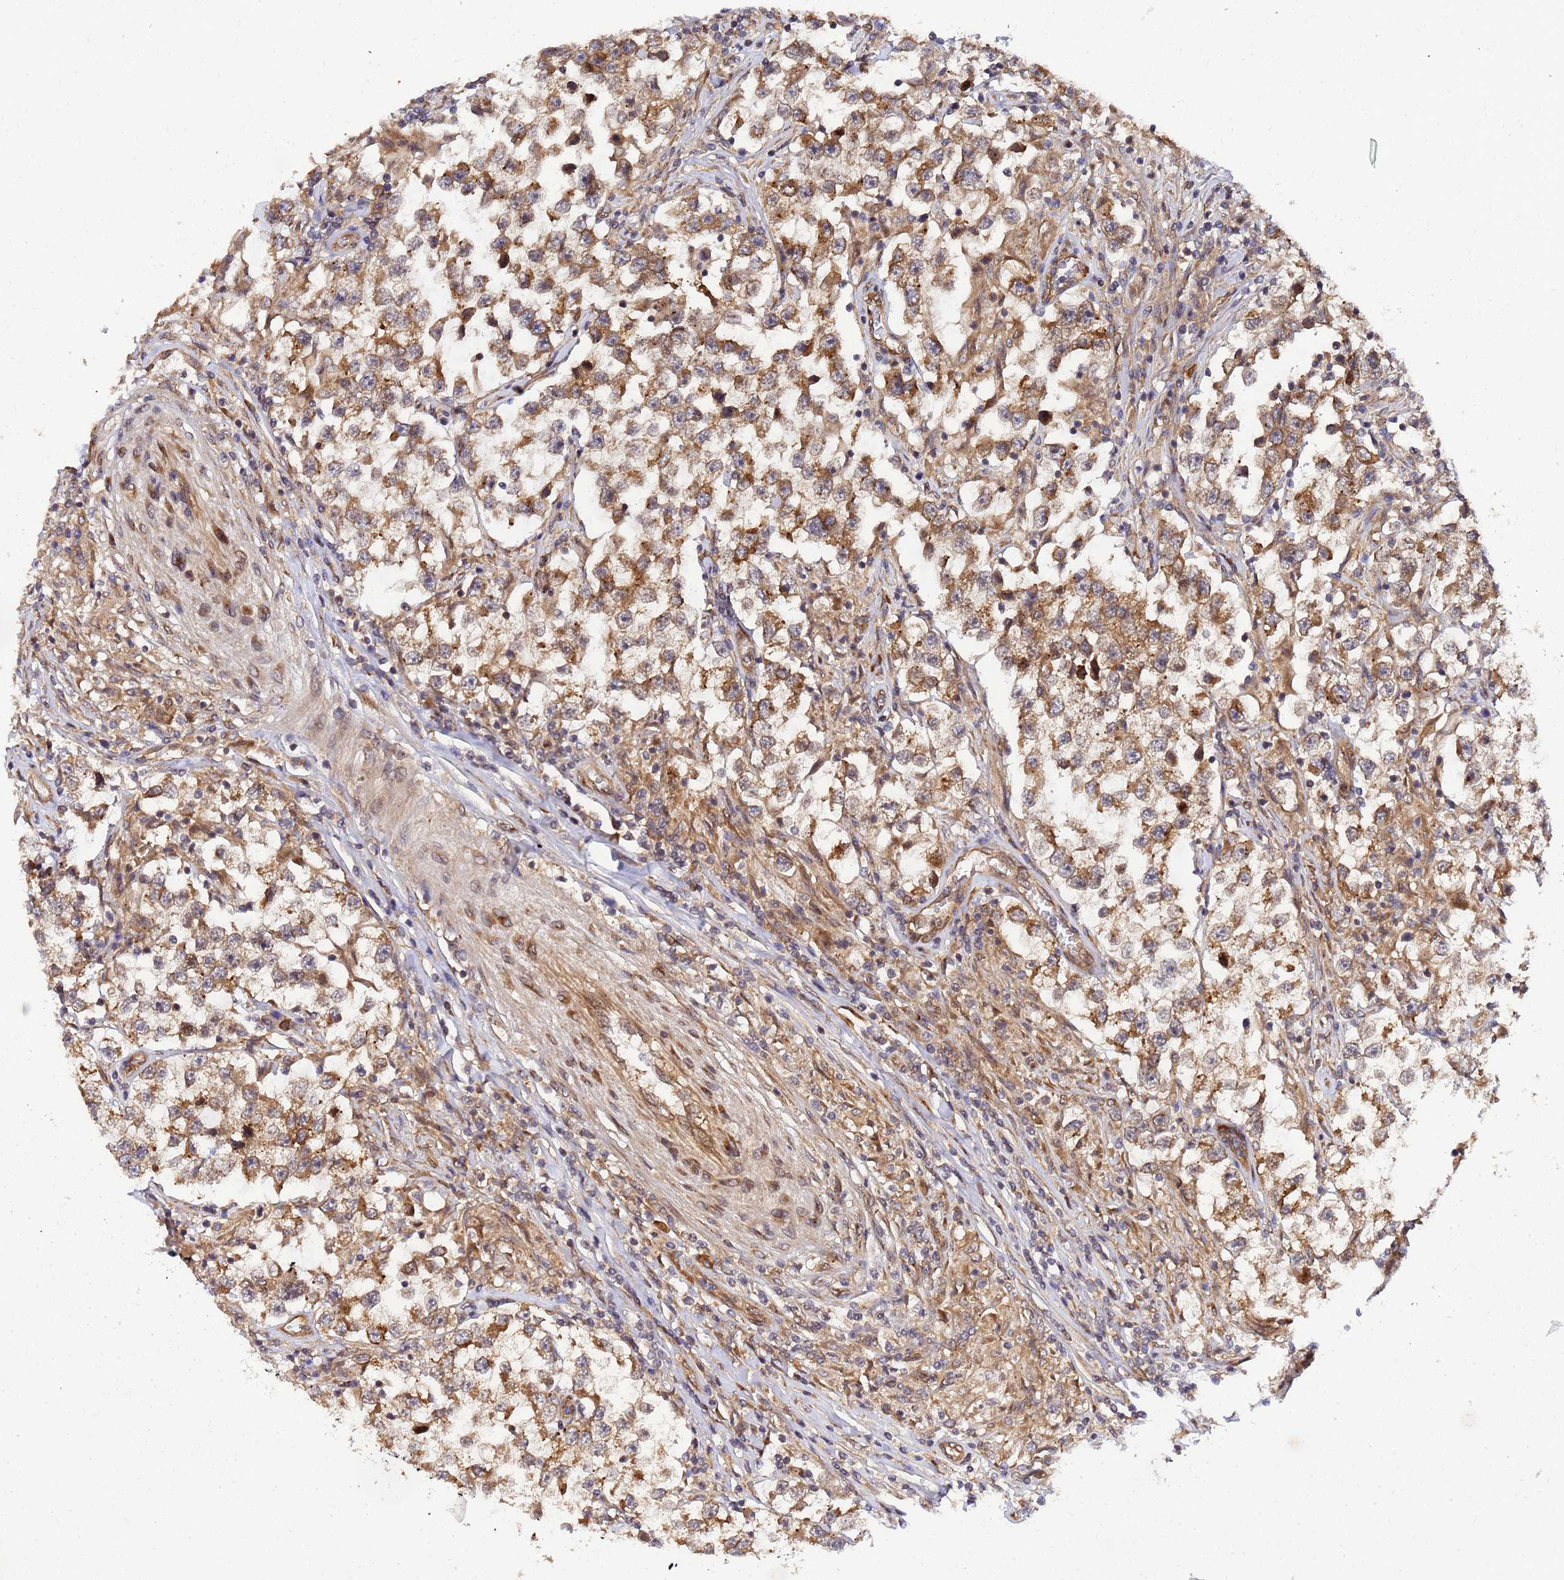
{"staining": {"intensity": "moderate", "quantity": ">75%", "location": "cytoplasmic/membranous"}, "tissue": "testis cancer", "cell_type": "Tumor cells", "image_type": "cancer", "snomed": [{"axis": "morphology", "description": "Seminoma, NOS"}, {"axis": "topography", "description": "Testis"}], "caption": "Immunohistochemistry (IHC) of testis cancer (seminoma) demonstrates medium levels of moderate cytoplasmic/membranous expression in about >75% of tumor cells.", "gene": "UNC93B1", "patient": {"sex": "male", "age": 46}}